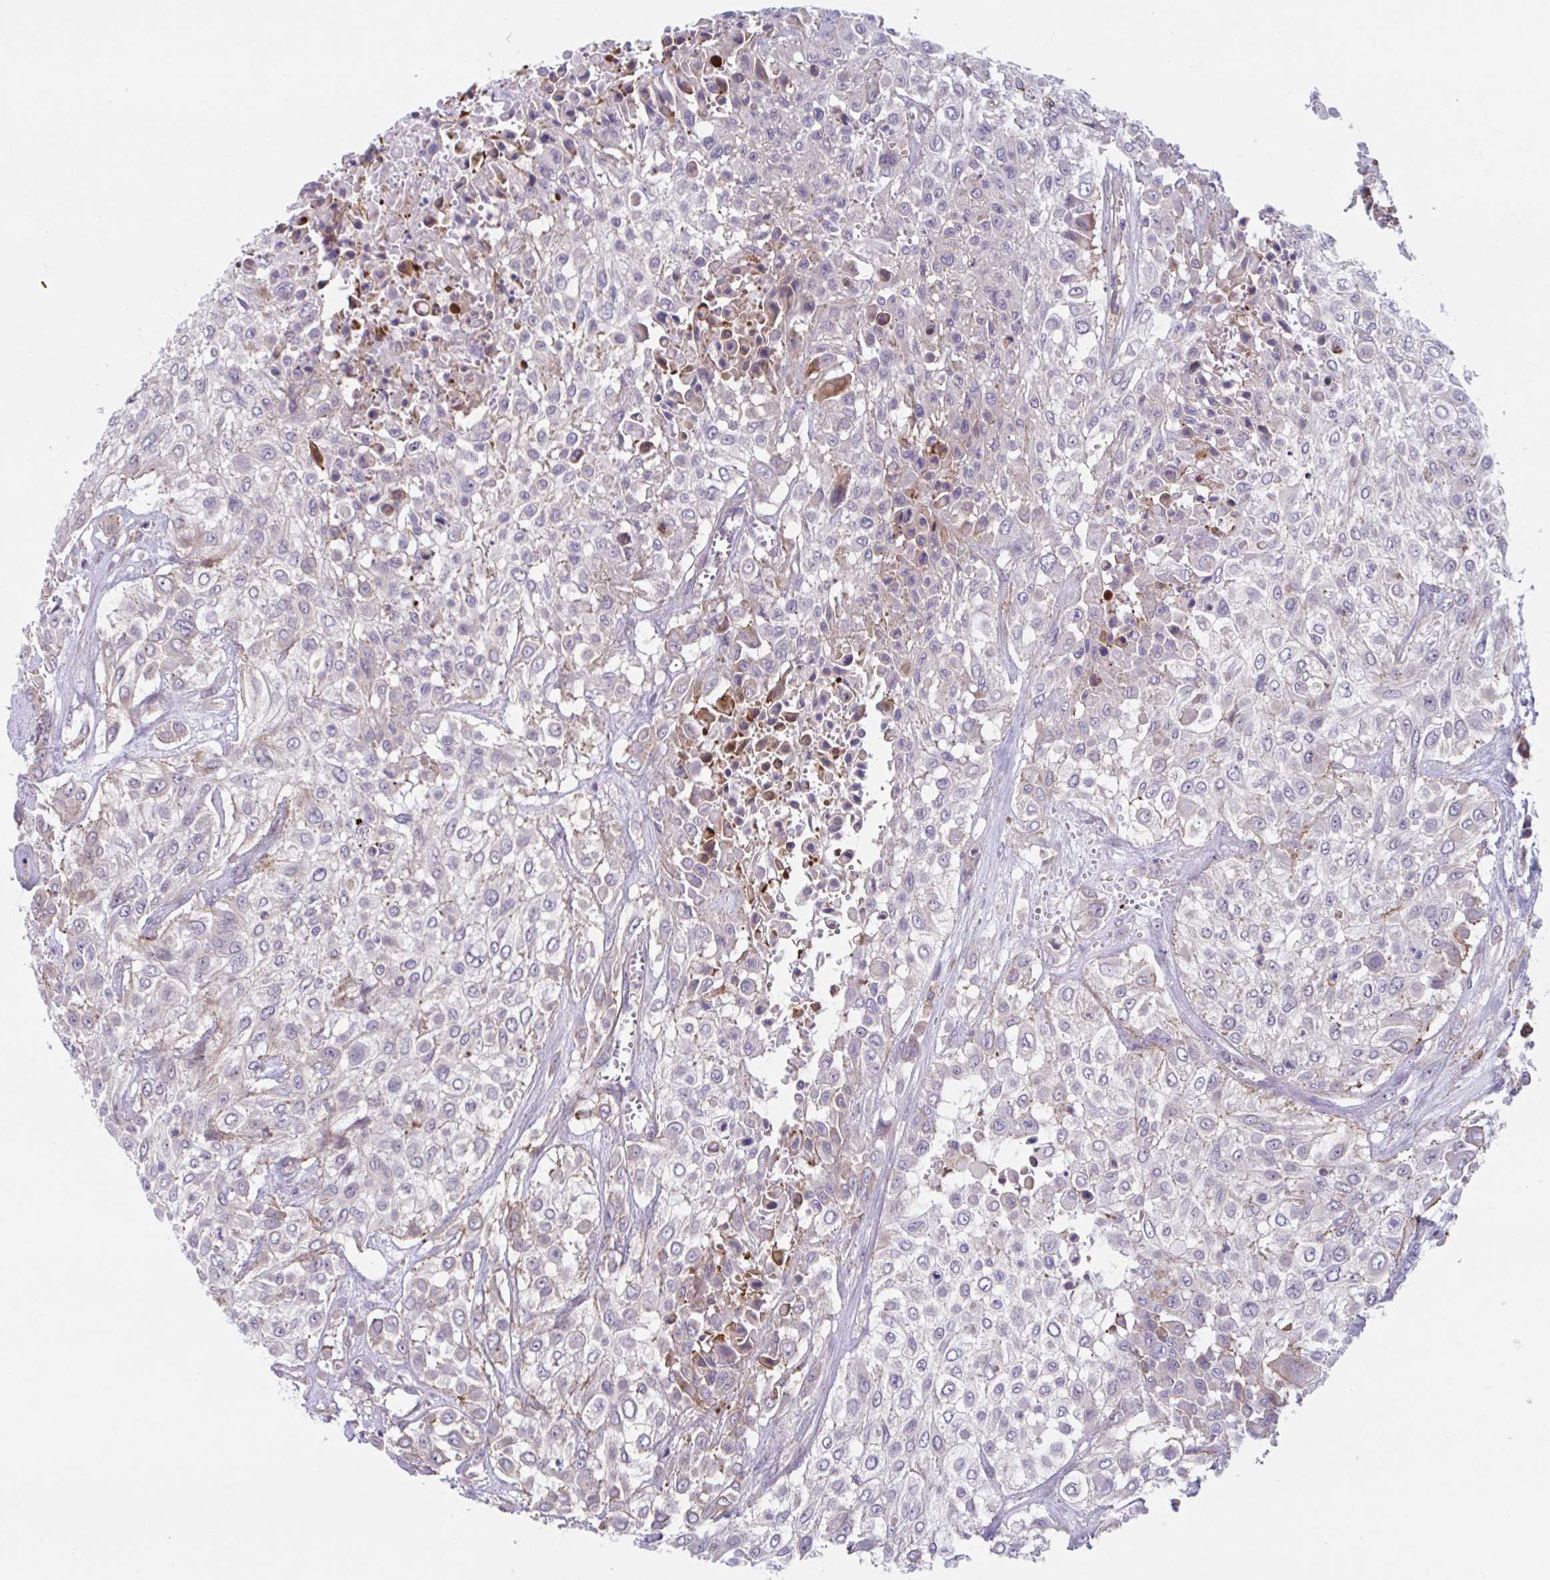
{"staining": {"intensity": "negative", "quantity": "none", "location": "none"}, "tissue": "urothelial cancer", "cell_type": "Tumor cells", "image_type": "cancer", "snomed": [{"axis": "morphology", "description": "Urothelial carcinoma, High grade"}, {"axis": "topography", "description": "Urinary bladder"}], "caption": "This is an immunohistochemistry photomicrograph of human high-grade urothelial carcinoma. There is no positivity in tumor cells.", "gene": "ADAT3", "patient": {"sex": "male", "age": 57}}